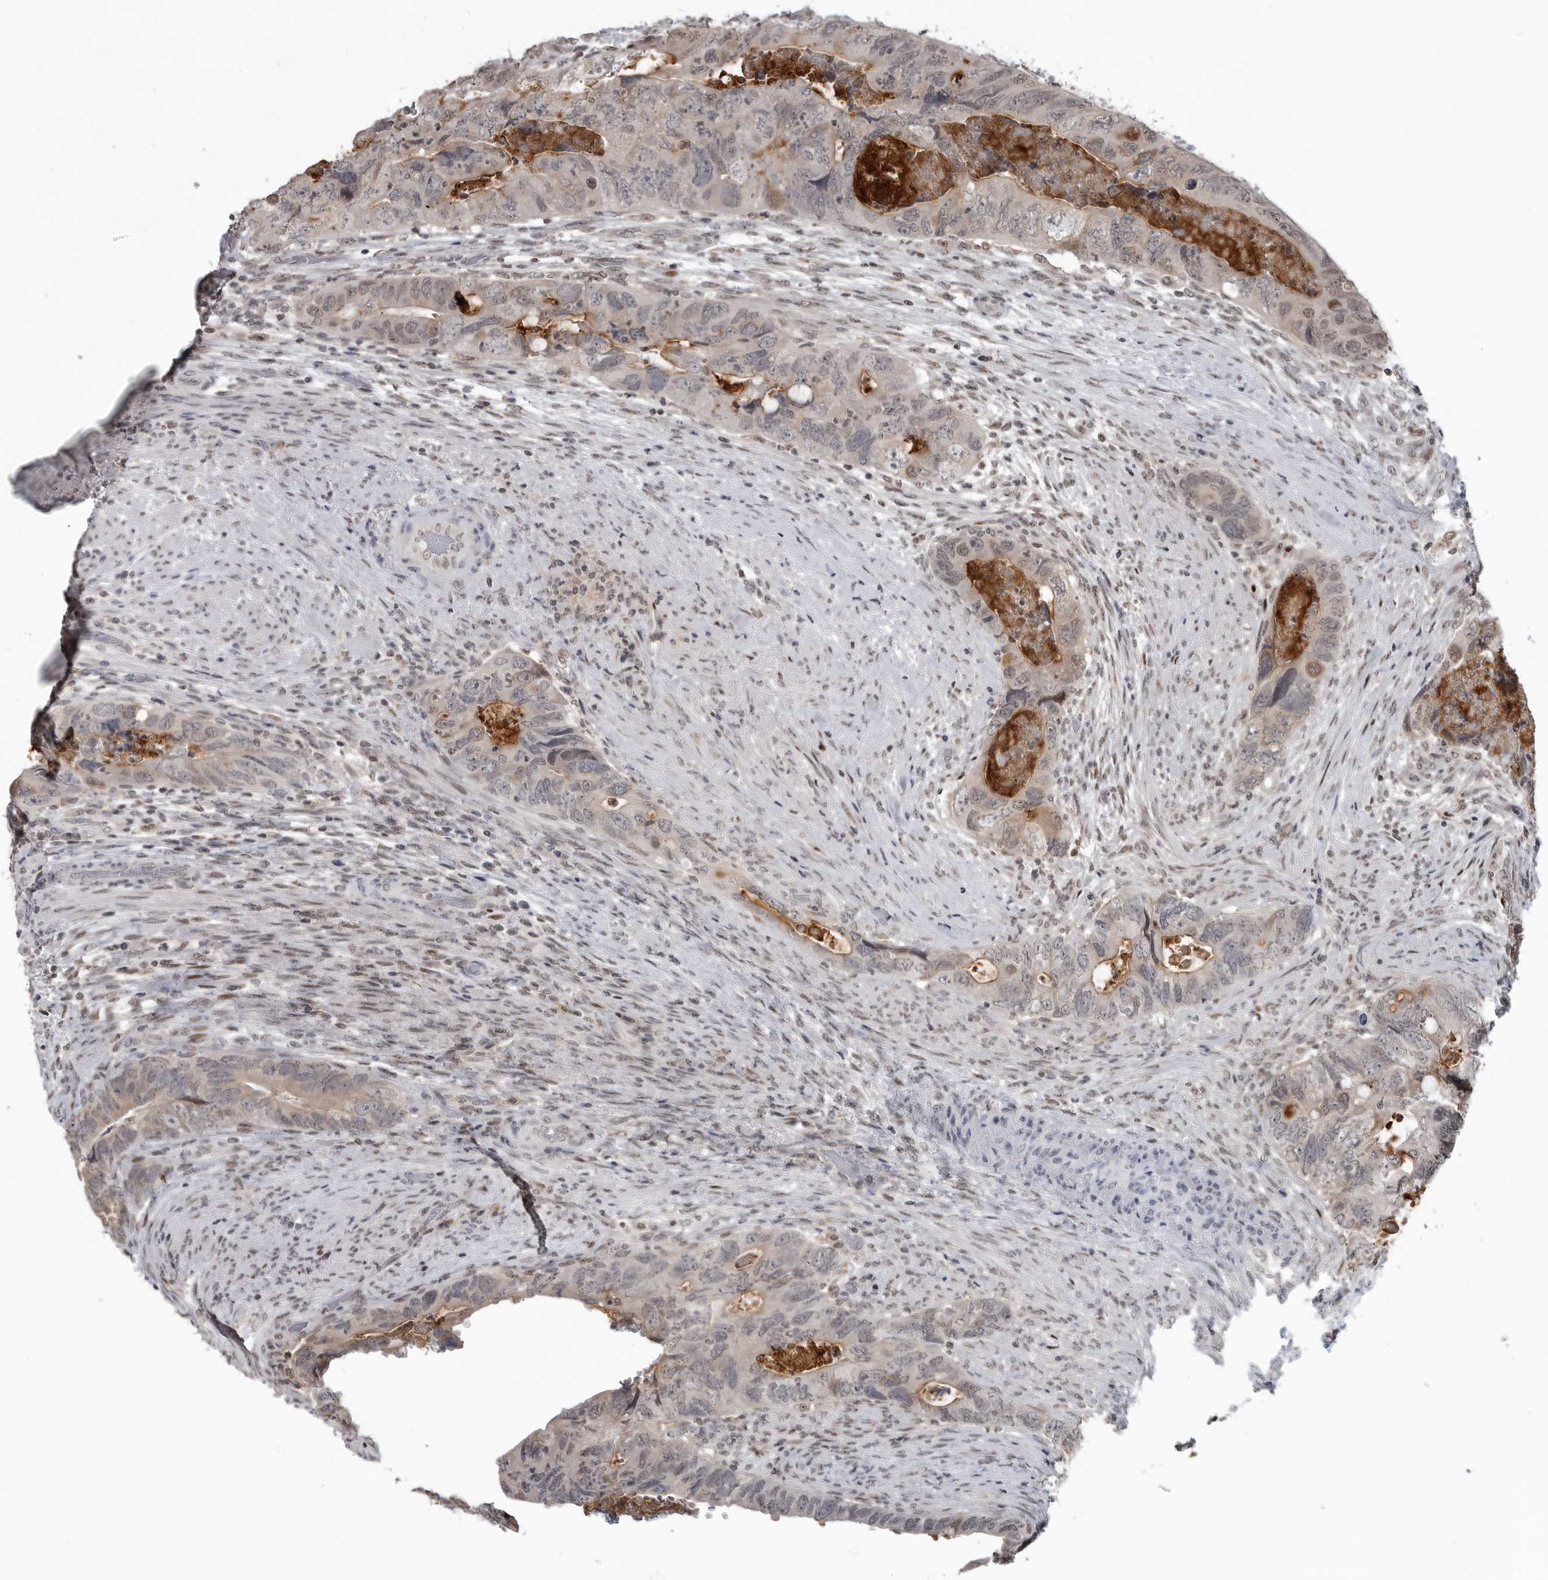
{"staining": {"intensity": "weak", "quantity": "<25%", "location": "nuclear"}, "tissue": "colorectal cancer", "cell_type": "Tumor cells", "image_type": "cancer", "snomed": [{"axis": "morphology", "description": "Adenocarcinoma, NOS"}, {"axis": "topography", "description": "Rectum"}], "caption": "An immunohistochemistry (IHC) micrograph of colorectal cancer is shown. There is no staining in tumor cells of colorectal cancer.", "gene": "C8orf58", "patient": {"sex": "male", "age": 63}}